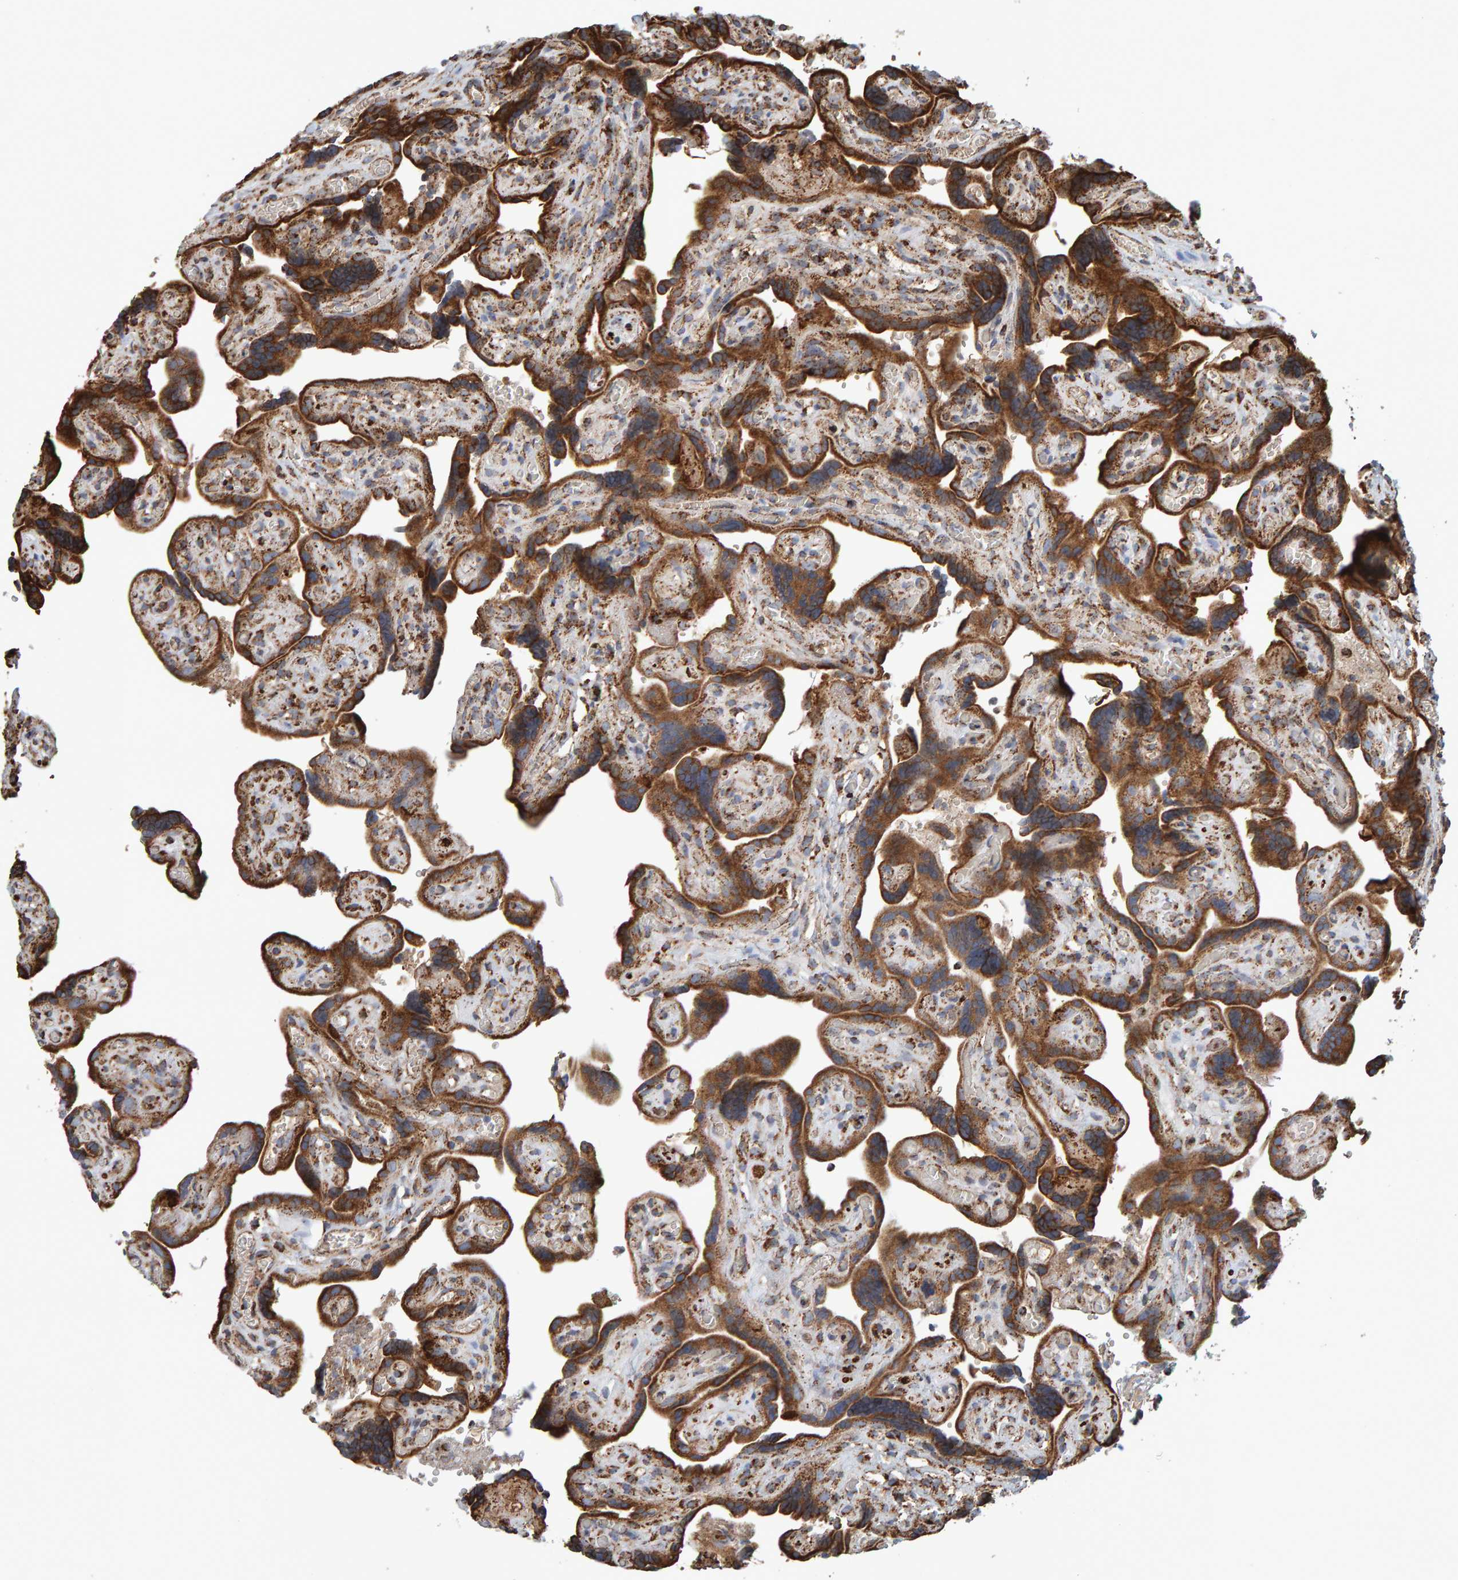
{"staining": {"intensity": "moderate", "quantity": ">75%", "location": "cytoplasmic/membranous"}, "tissue": "placenta", "cell_type": "Decidual cells", "image_type": "normal", "snomed": [{"axis": "morphology", "description": "Normal tissue, NOS"}, {"axis": "topography", "description": "Placenta"}], "caption": "A medium amount of moderate cytoplasmic/membranous staining is present in approximately >75% of decidual cells in unremarkable placenta.", "gene": "MRPL45", "patient": {"sex": "female", "age": 30}}